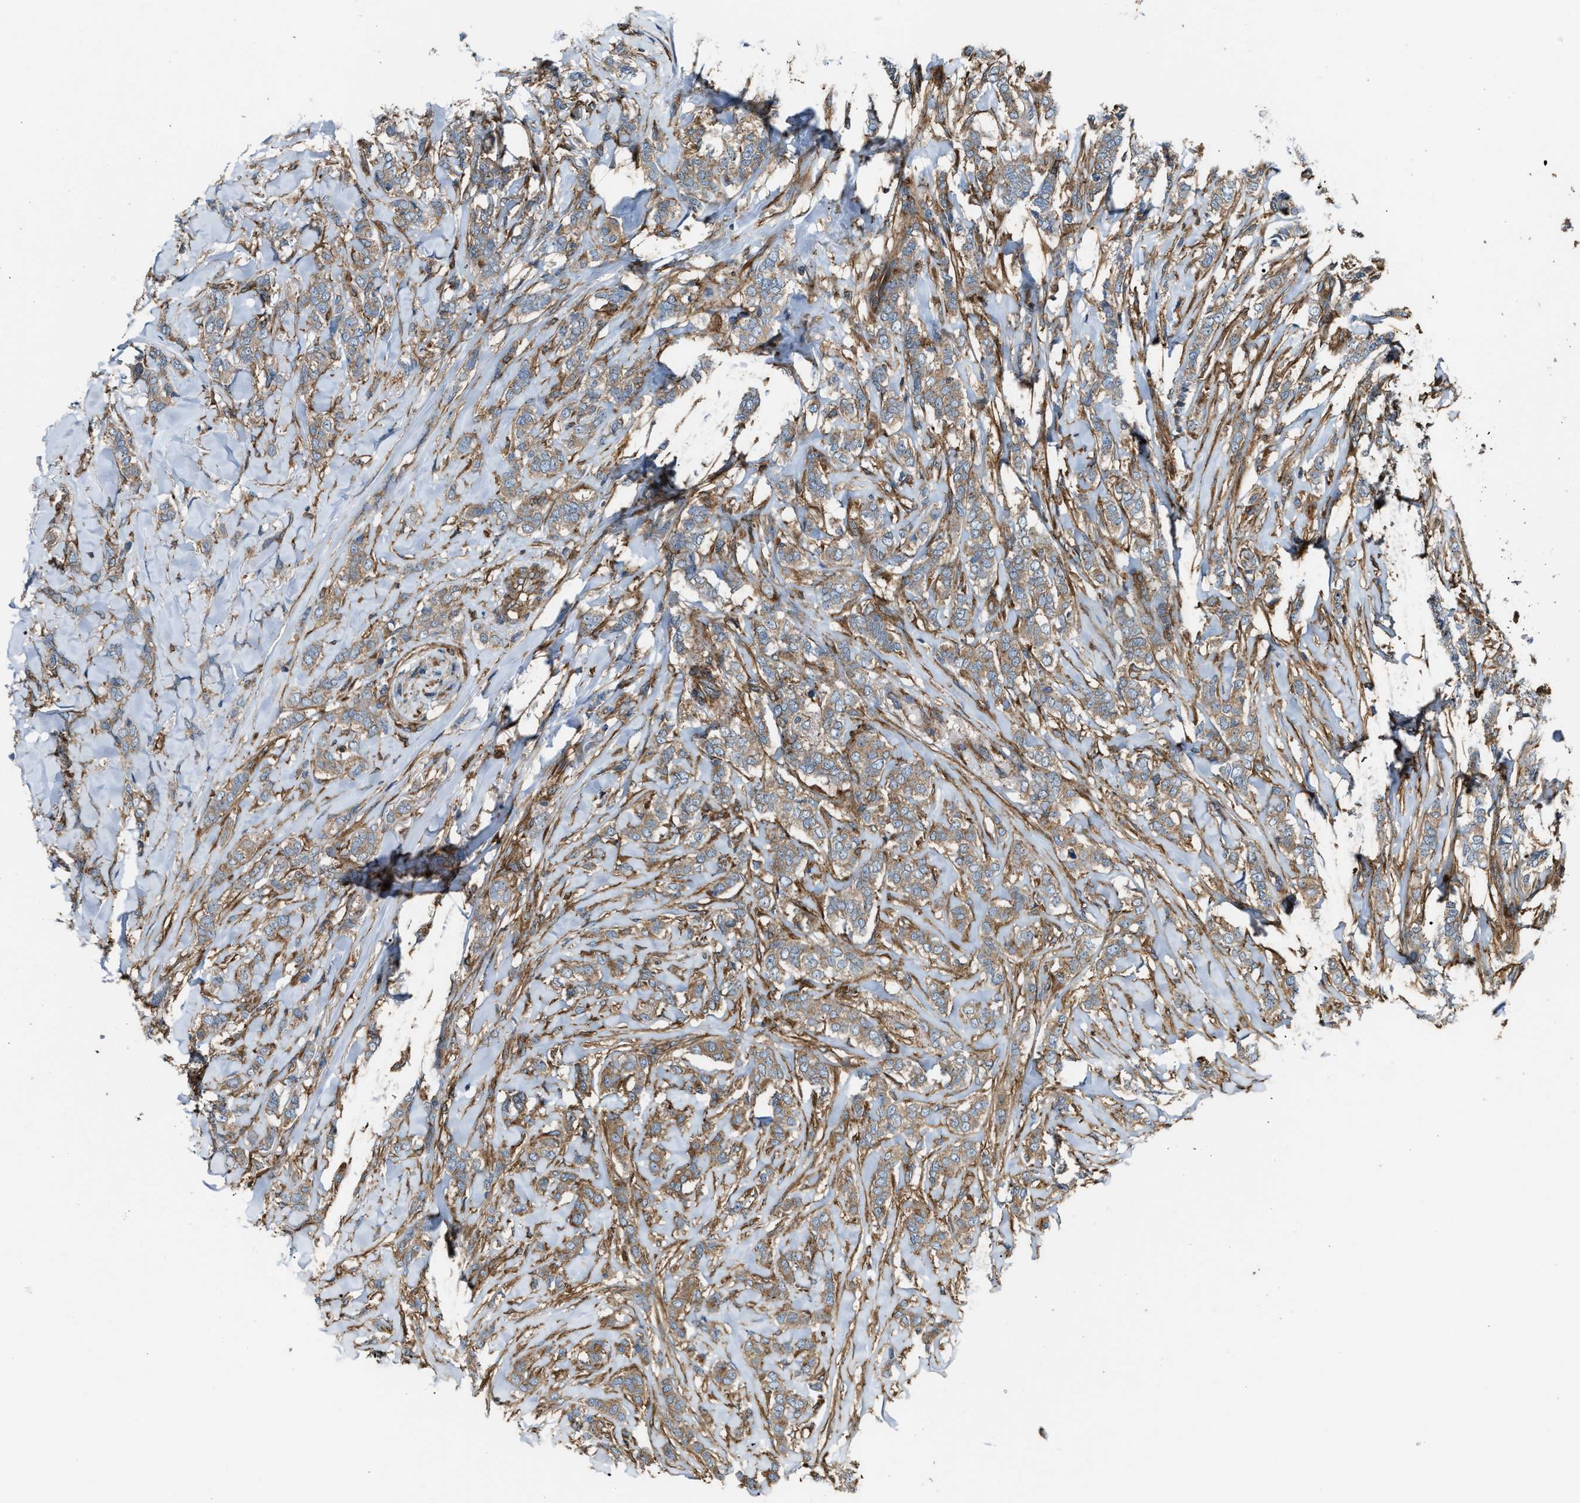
{"staining": {"intensity": "weak", "quantity": ">75%", "location": "cytoplasmic/membranous"}, "tissue": "breast cancer", "cell_type": "Tumor cells", "image_type": "cancer", "snomed": [{"axis": "morphology", "description": "Lobular carcinoma"}, {"axis": "topography", "description": "Skin"}, {"axis": "topography", "description": "Breast"}], "caption": "Immunohistochemistry histopathology image of neoplastic tissue: human lobular carcinoma (breast) stained using immunohistochemistry reveals low levels of weak protein expression localized specifically in the cytoplasmic/membranous of tumor cells, appearing as a cytoplasmic/membranous brown color.", "gene": "PICALM", "patient": {"sex": "female", "age": 46}}